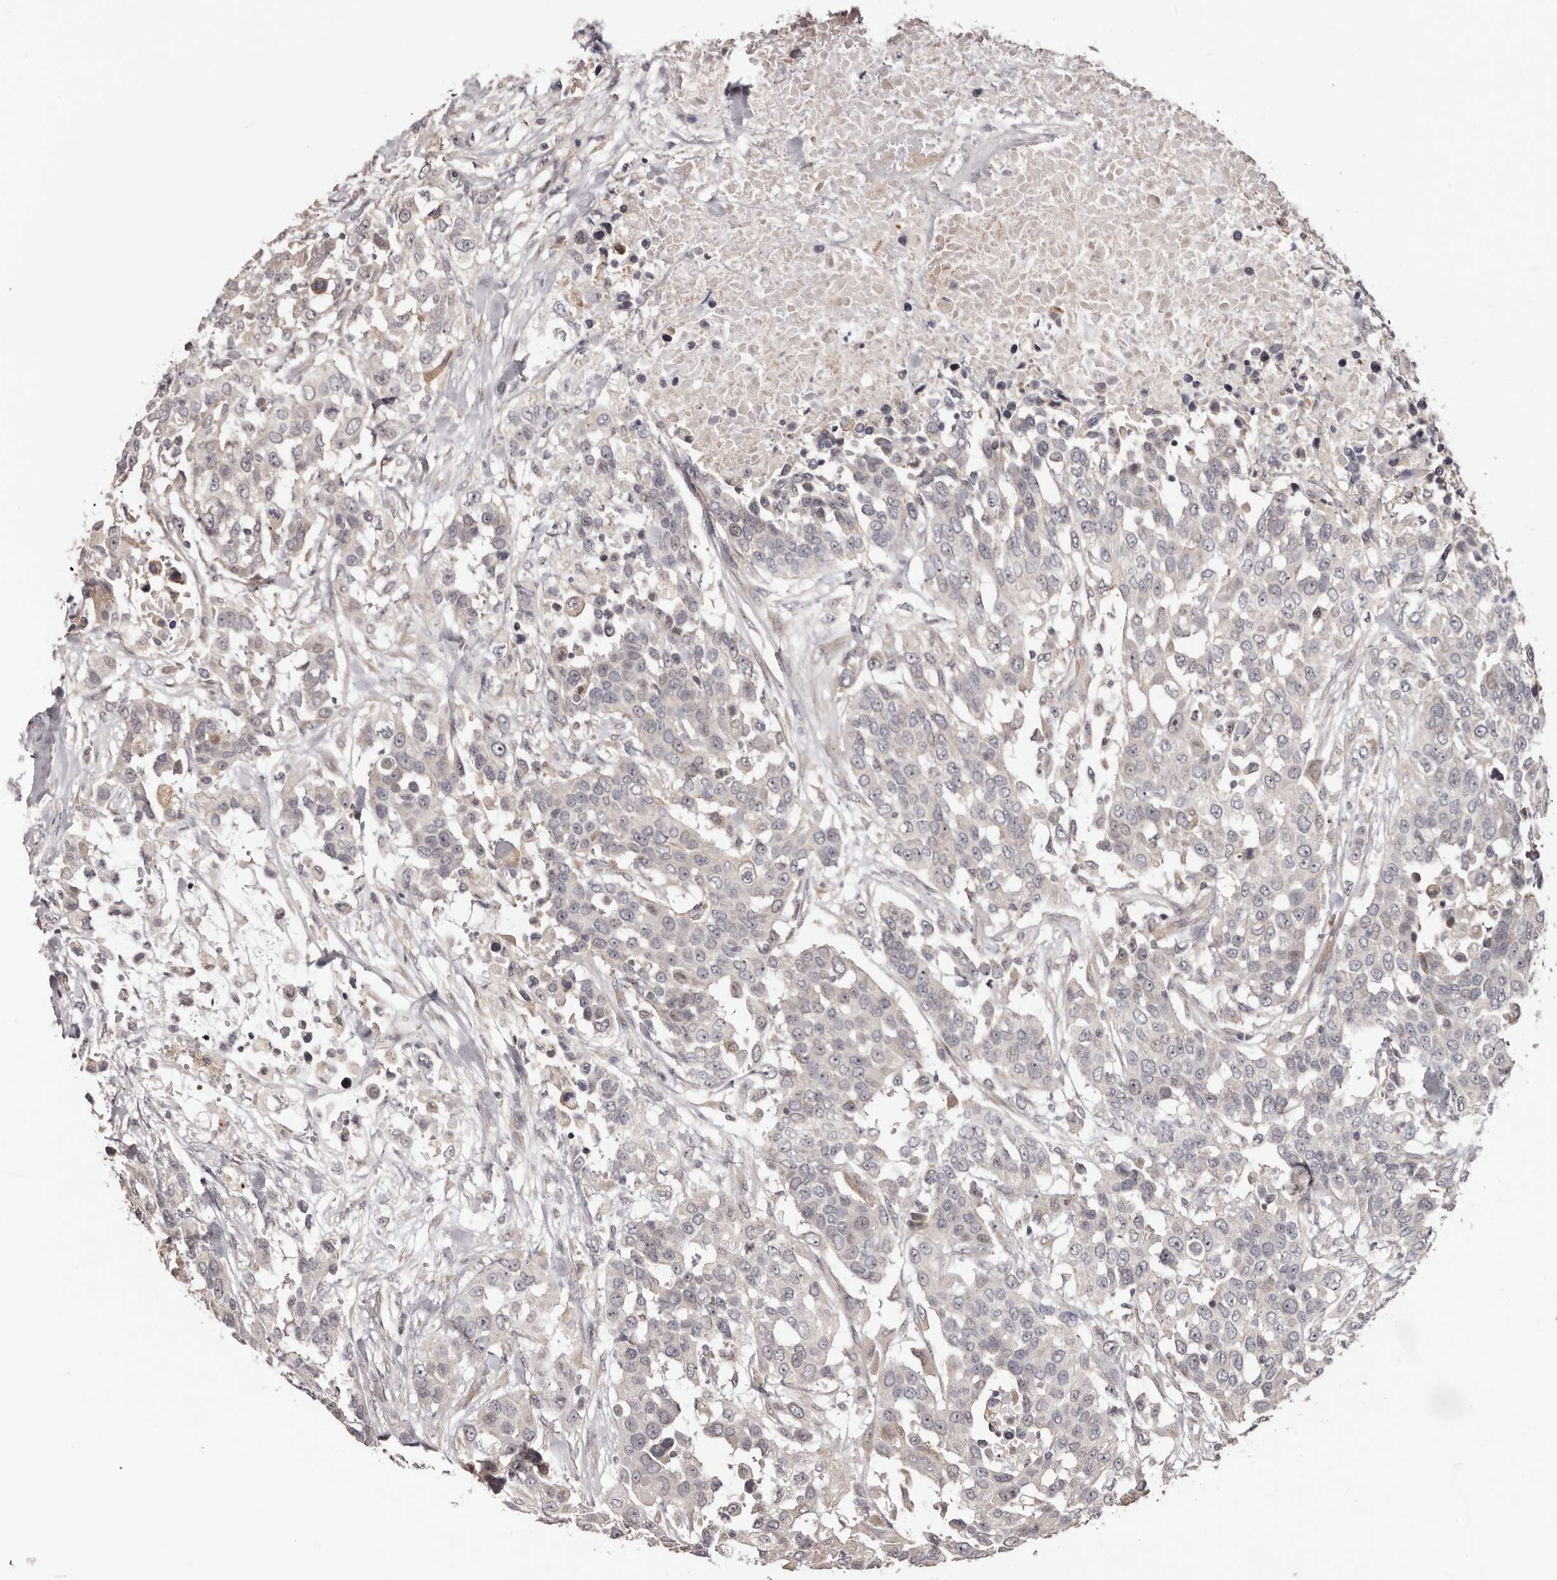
{"staining": {"intensity": "negative", "quantity": "none", "location": "none"}, "tissue": "urothelial cancer", "cell_type": "Tumor cells", "image_type": "cancer", "snomed": [{"axis": "morphology", "description": "Urothelial carcinoma, High grade"}, {"axis": "topography", "description": "Urinary bladder"}], "caption": "Immunohistochemistry (IHC) micrograph of human urothelial cancer stained for a protein (brown), which demonstrates no expression in tumor cells. Nuclei are stained in blue.", "gene": "NOL12", "patient": {"sex": "female", "age": 80}}